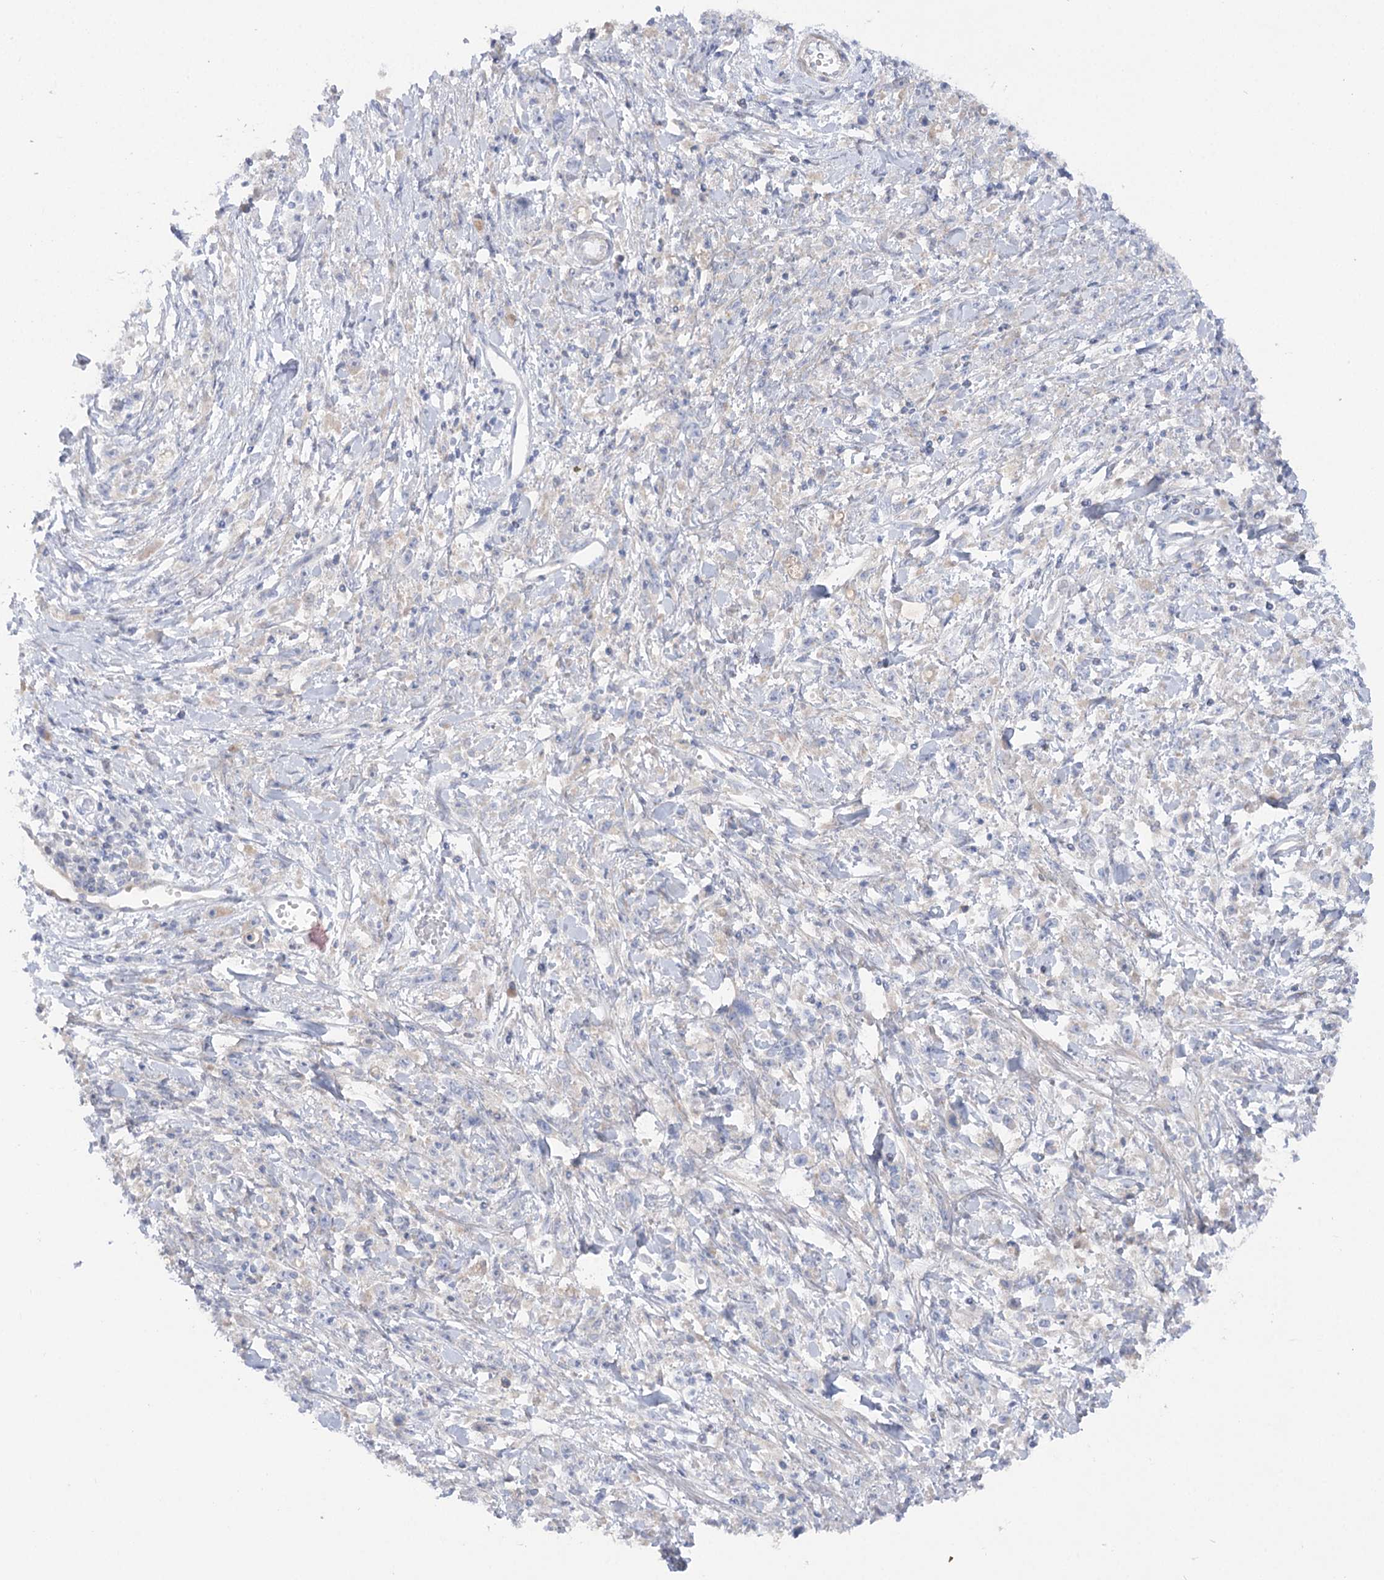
{"staining": {"intensity": "negative", "quantity": "none", "location": "none"}, "tissue": "stomach cancer", "cell_type": "Tumor cells", "image_type": "cancer", "snomed": [{"axis": "morphology", "description": "Adenocarcinoma, NOS"}, {"axis": "topography", "description": "Stomach"}], "caption": "Stomach adenocarcinoma was stained to show a protein in brown. There is no significant positivity in tumor cells.", "gene": "GBF1", "patient": {"sex": "female", "age": 59}}